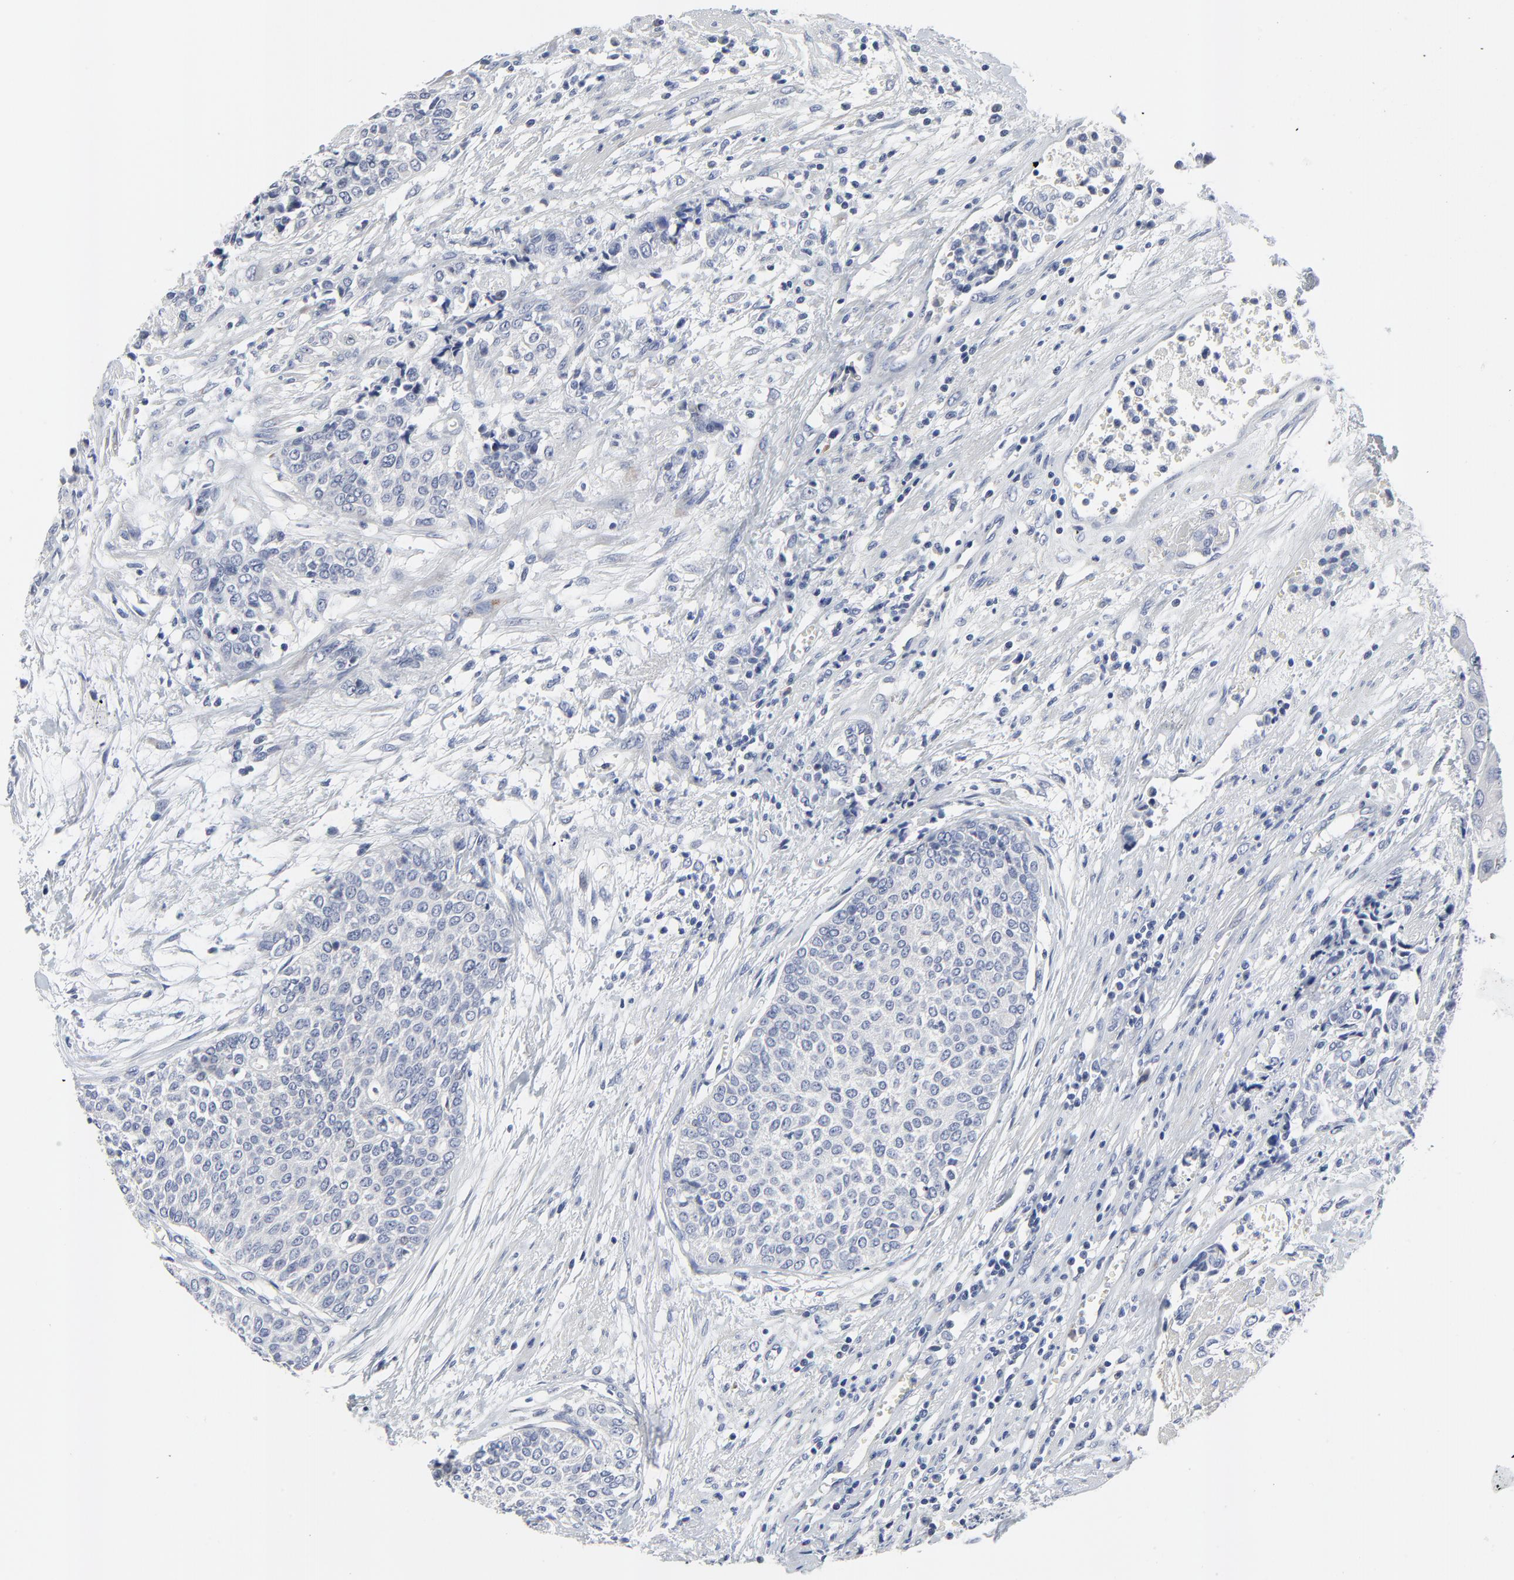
{"staining": {"intensity": "negative", "quantity": "none", "location": "none"}, "tissue": "urothelial cancer", "cell_type": "Tumor cells", "image_type": "cancer", "snomed": [{"axis": "morphology", "description": "Urothelial carcinoma, Low grade"}, {"axis": "topography", "description": "Urinary bladder"}], "caption": "Tumor cells show no significant protein expression in urothelial carcinoma (low-grade).", "gene": "NLGN3", "patient": {"sex": "female", "age": 73}}